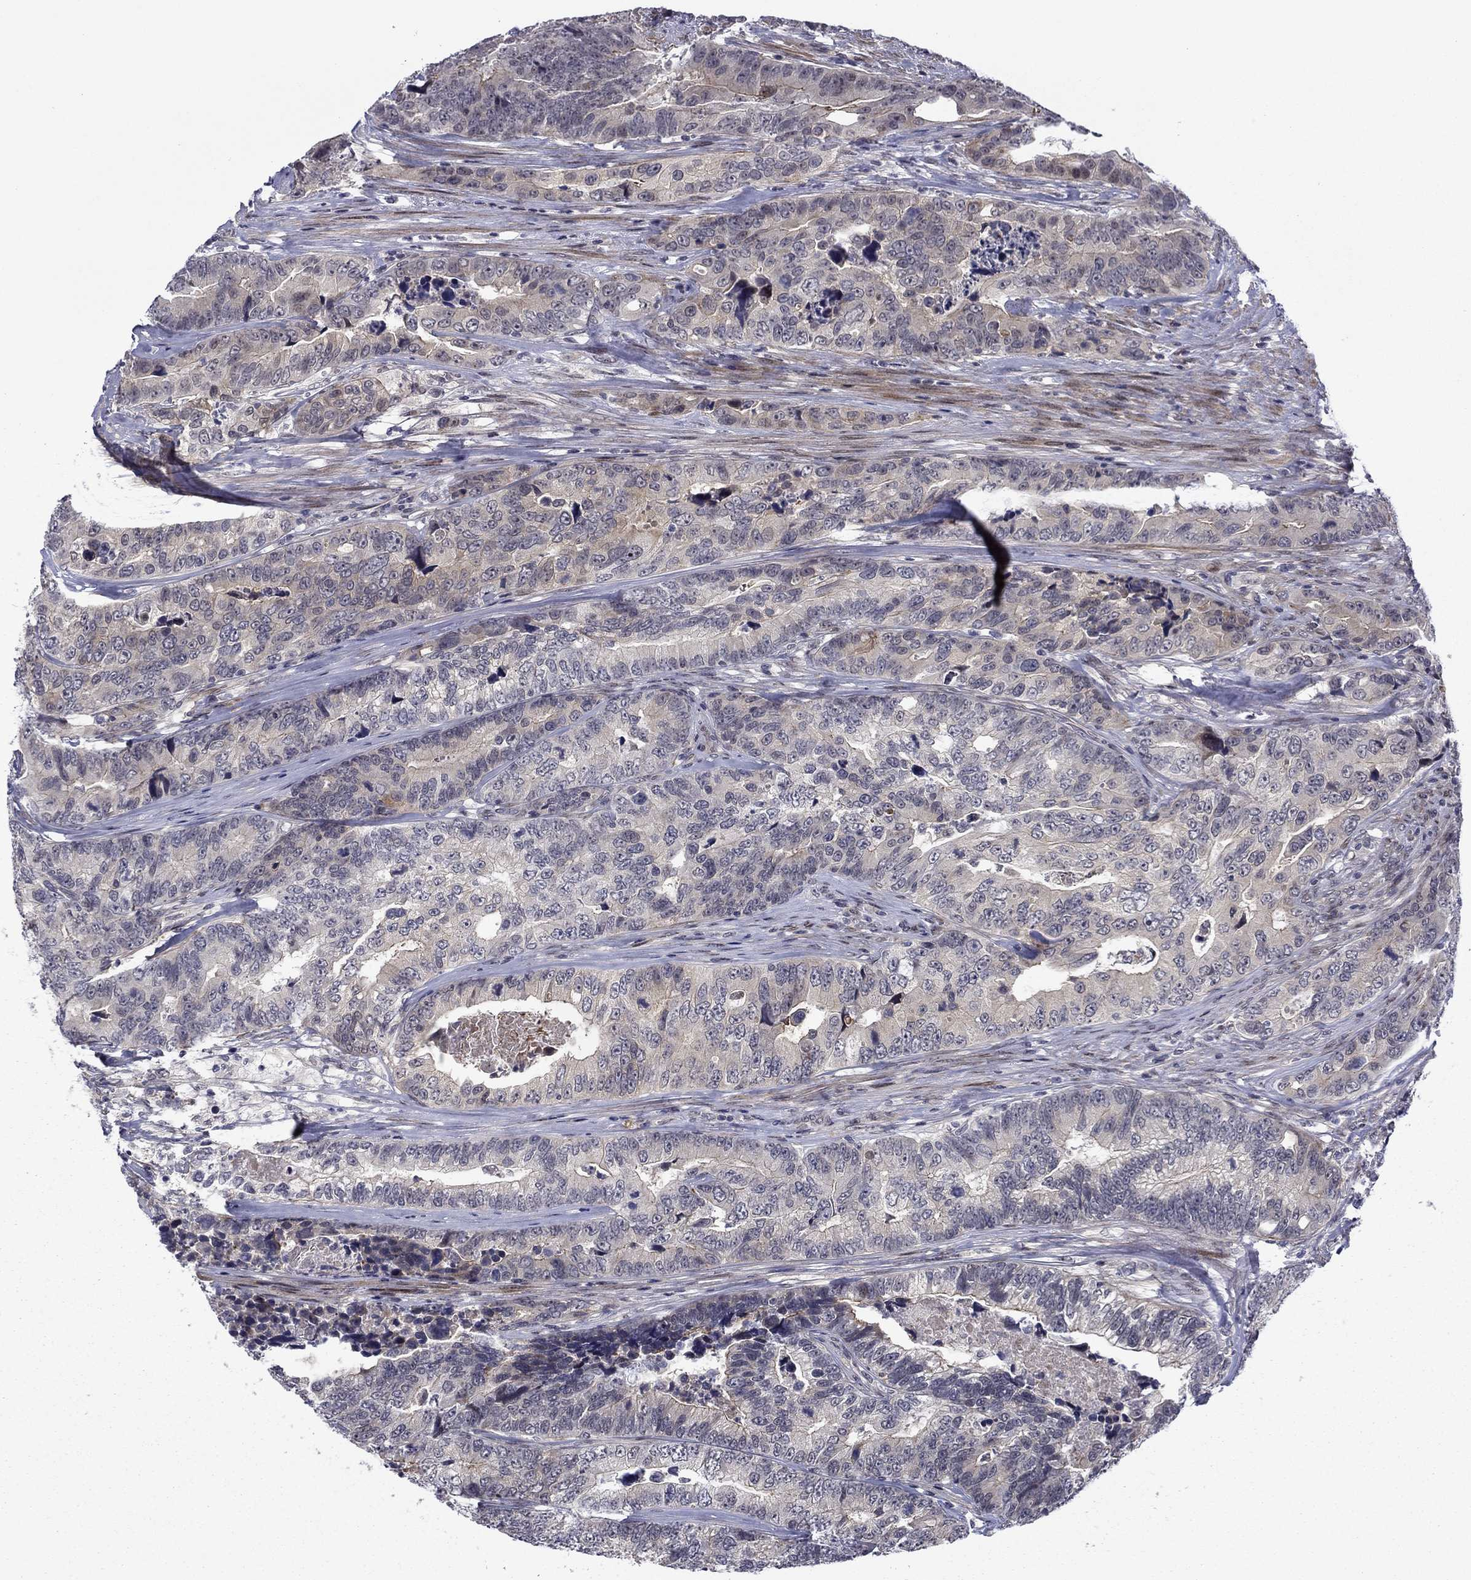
{"staining": {"intensity": "negative", "quantity": "none", "location": "none"}, "tissue": "colorectal cancer", "cell_type": "Tumor cells", "image_type": "cancer", "snomed": [{"axis": "morphology", "description": "Adenocarcinoma, NOS"}, {"axis": "topography", "description": "Colon"}], "caption": "This photomicrograph is of adenocarcinoma (colorectal) stained with immunohistochemistry to label a protein in brown with the nuclei are counter-stained blue. There is no expression in tumor cells. (Immunohistochemistry, brightfield microscopy, high magnification).", "gene": "B3GAT1", "patient": {"sex": "female", "age": 72}}